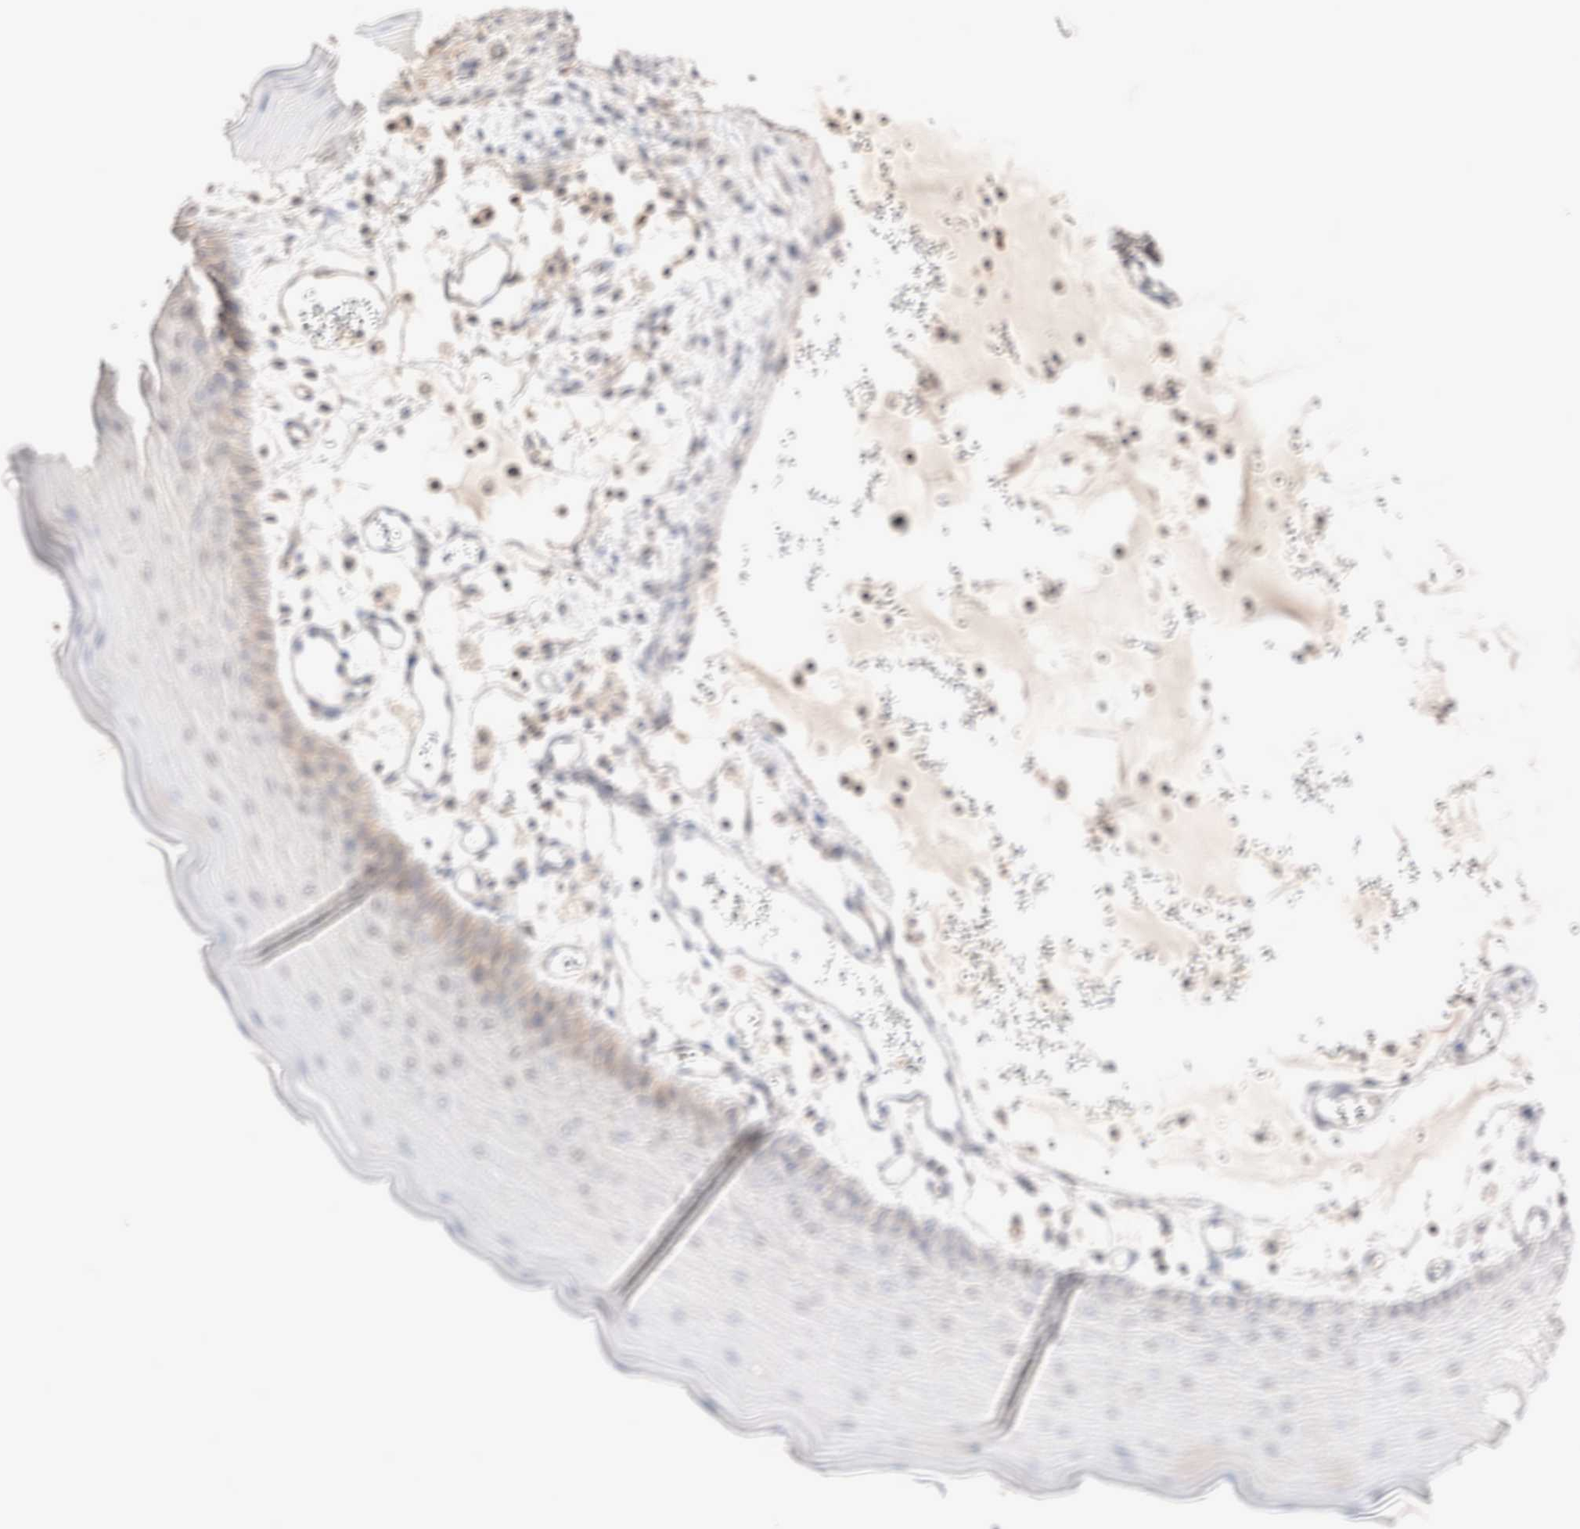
{"staining": {"intensity": "weak", "quantity": "<25%", "location": "cytoplasmic/membranous,nuclear"}, "tissue": "oral mucosa", "cell_type": "Squamous epithelial cells", "image_type": "normal", "snomed": [{"axis": "morphology", "description": "Normal tissue, NOS"}, {"axis": "topography", "description": "Oral tissue"}], "caption": "IHC histopathology image of unremarkable oral mucosa stained for a protein (brown), which demonstrates no expression in squamous epithelial cells. Nuclei are stained in blue.", "gene": "STARD10", "patient": {"sex": "male", "age": 13}}